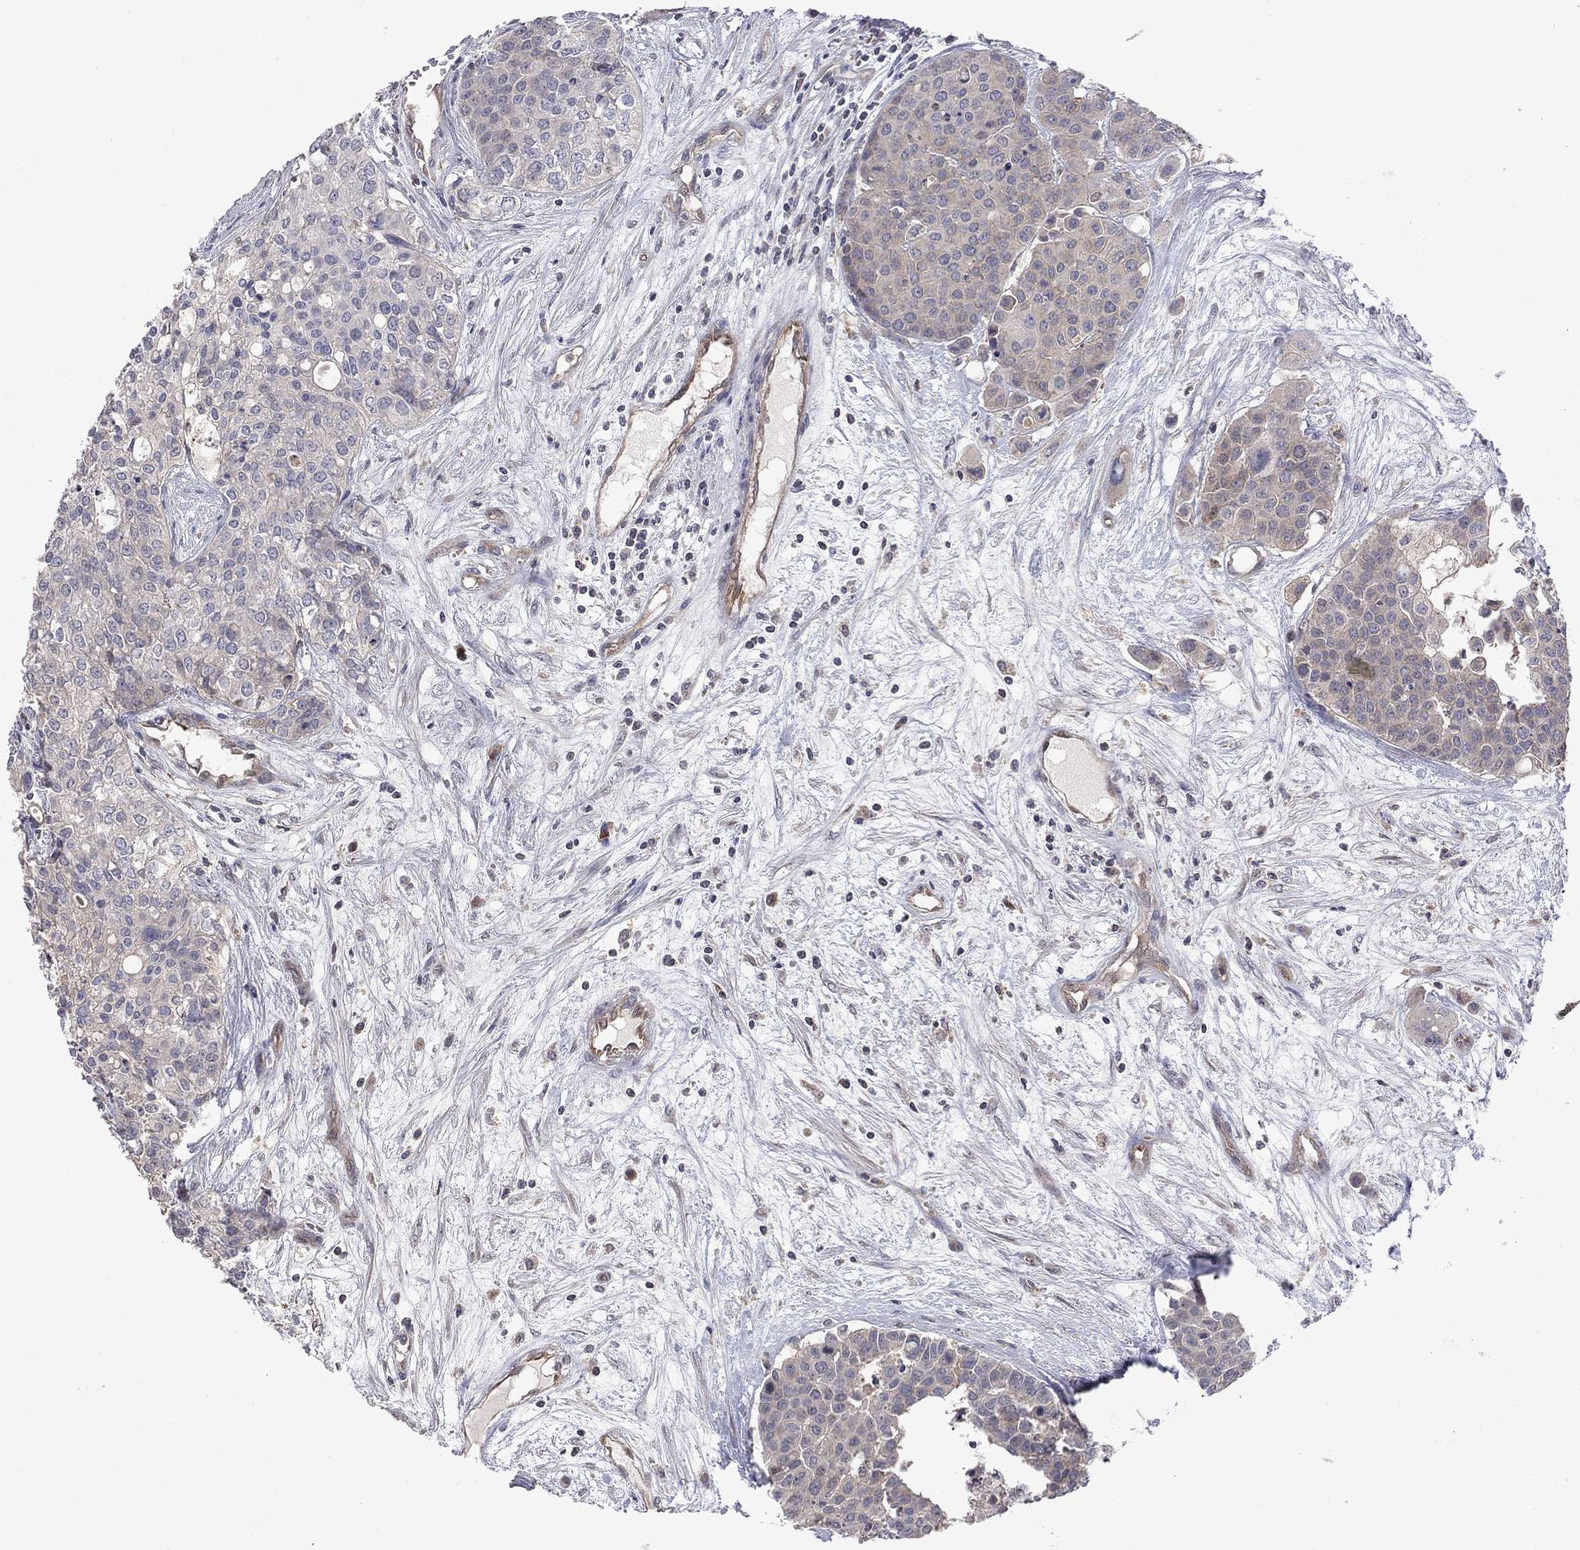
{"staining": {"intensity": "weak", "quantity": "<25%", "location": "cytoplasmic/membranous"}, "tissue": "carcinoid", "cell_type": "Tumor cells", "image_type": "cancer", "snomed": [{"axis": "morphology", "description": "Carcinoid, malignant, NOS"}, {"axis": "topography", "description": "Colon"}], "caption": "The IHC image has no significant expression in tumor cells of carcinoid tissue.", "gene": "ABI3", "patient": {"sex": "male", "age": 81}}